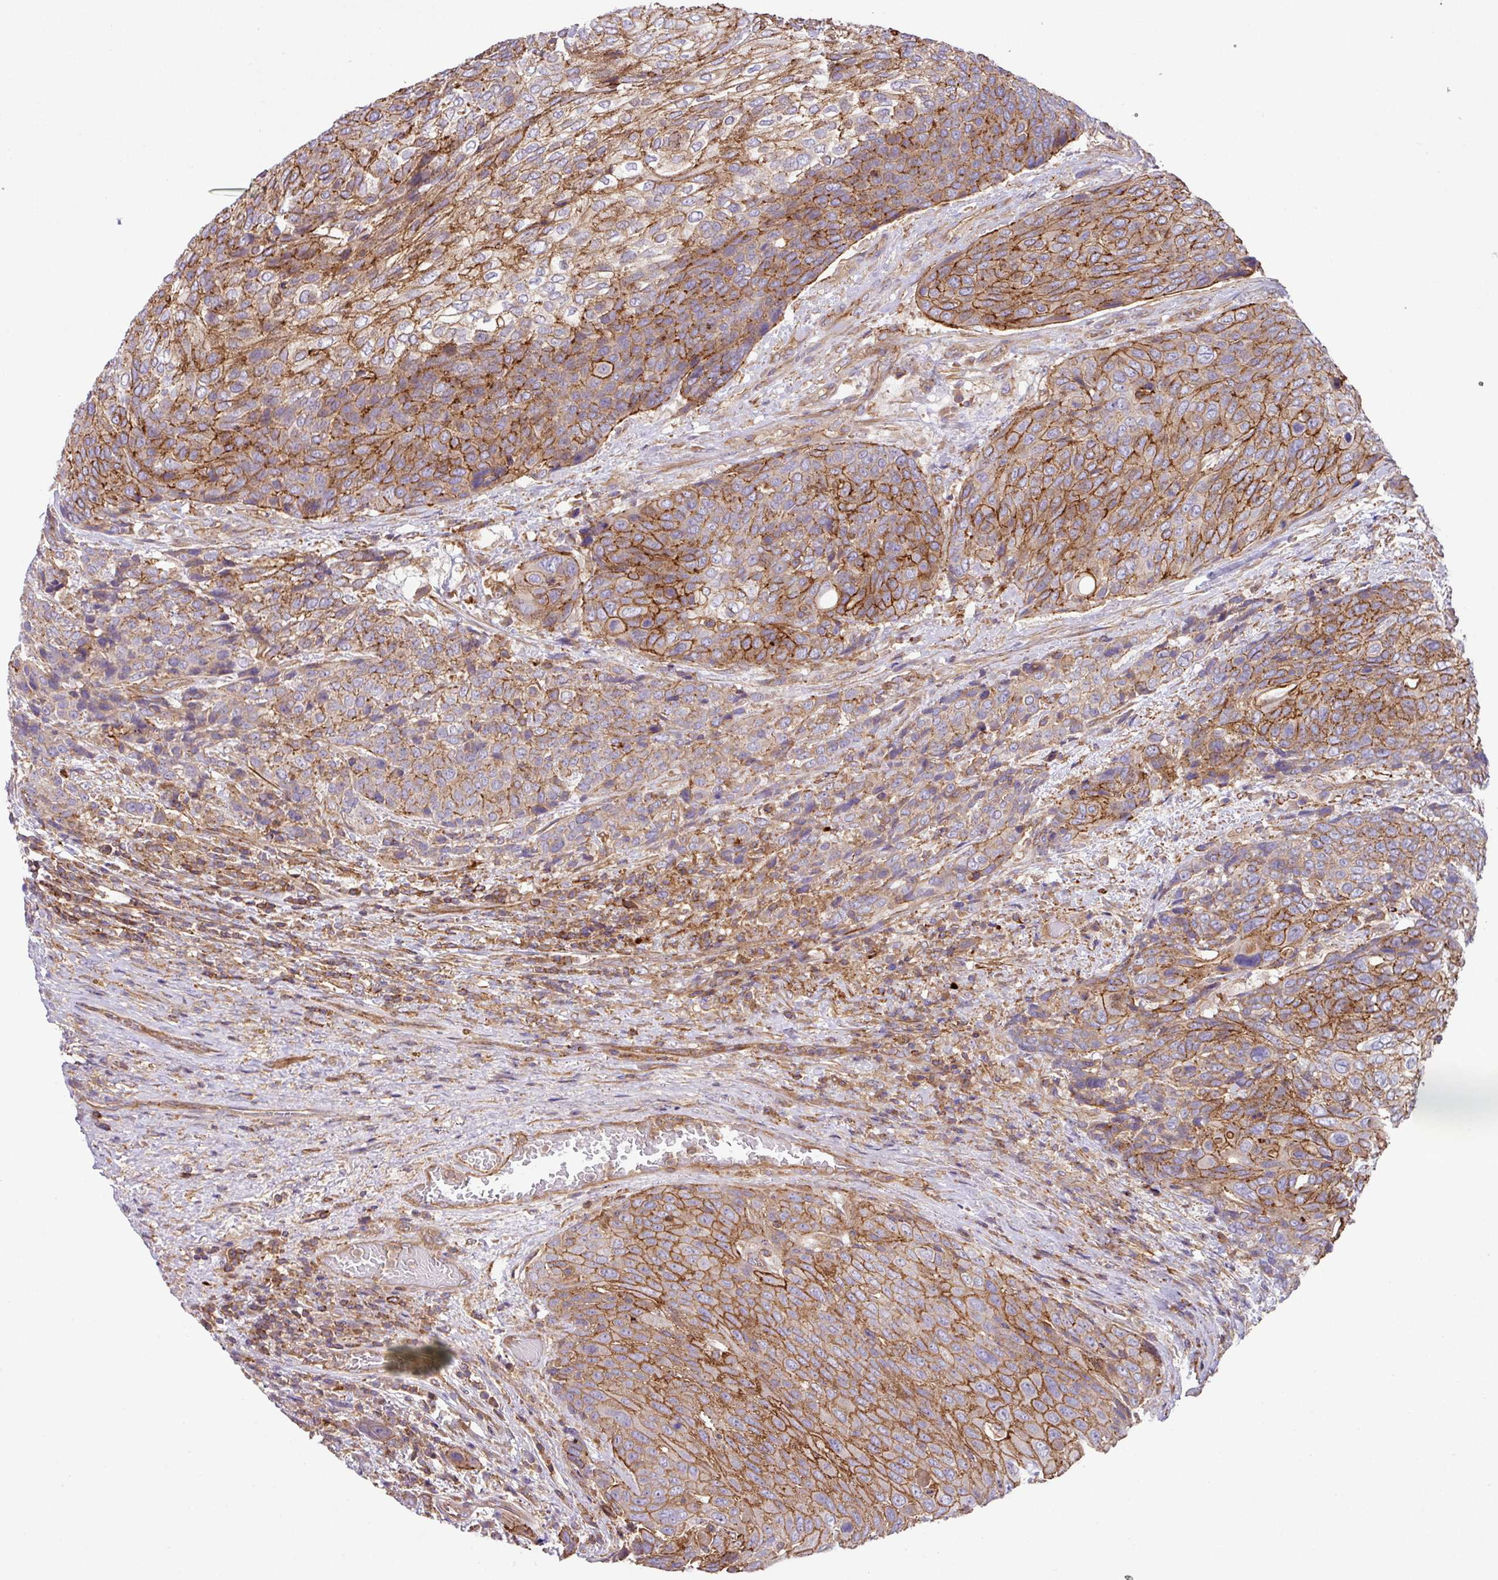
{"staining": {"intensity": "moderate", "quantity": ">75%", "location": "cytoplasmic/membranous"}, "tissue": "urothelial cancer", "cell_type": "Tumor cells", "image_type": "cancer", "snomed": [{"axis": "morphology", "description": "Urothelial carcinoma, High grade"}, {"axis": "topography", "description": "Urinary bladder"}], "caption": "Urothelial carcinoma (high-grade) stained with a brown dye reveals moderate cytoplasmic/membranous positive positivity in approximately >75% of tumor cells.", "gene": "RIC1", "patient": {"sex": "female", "age": 70}}